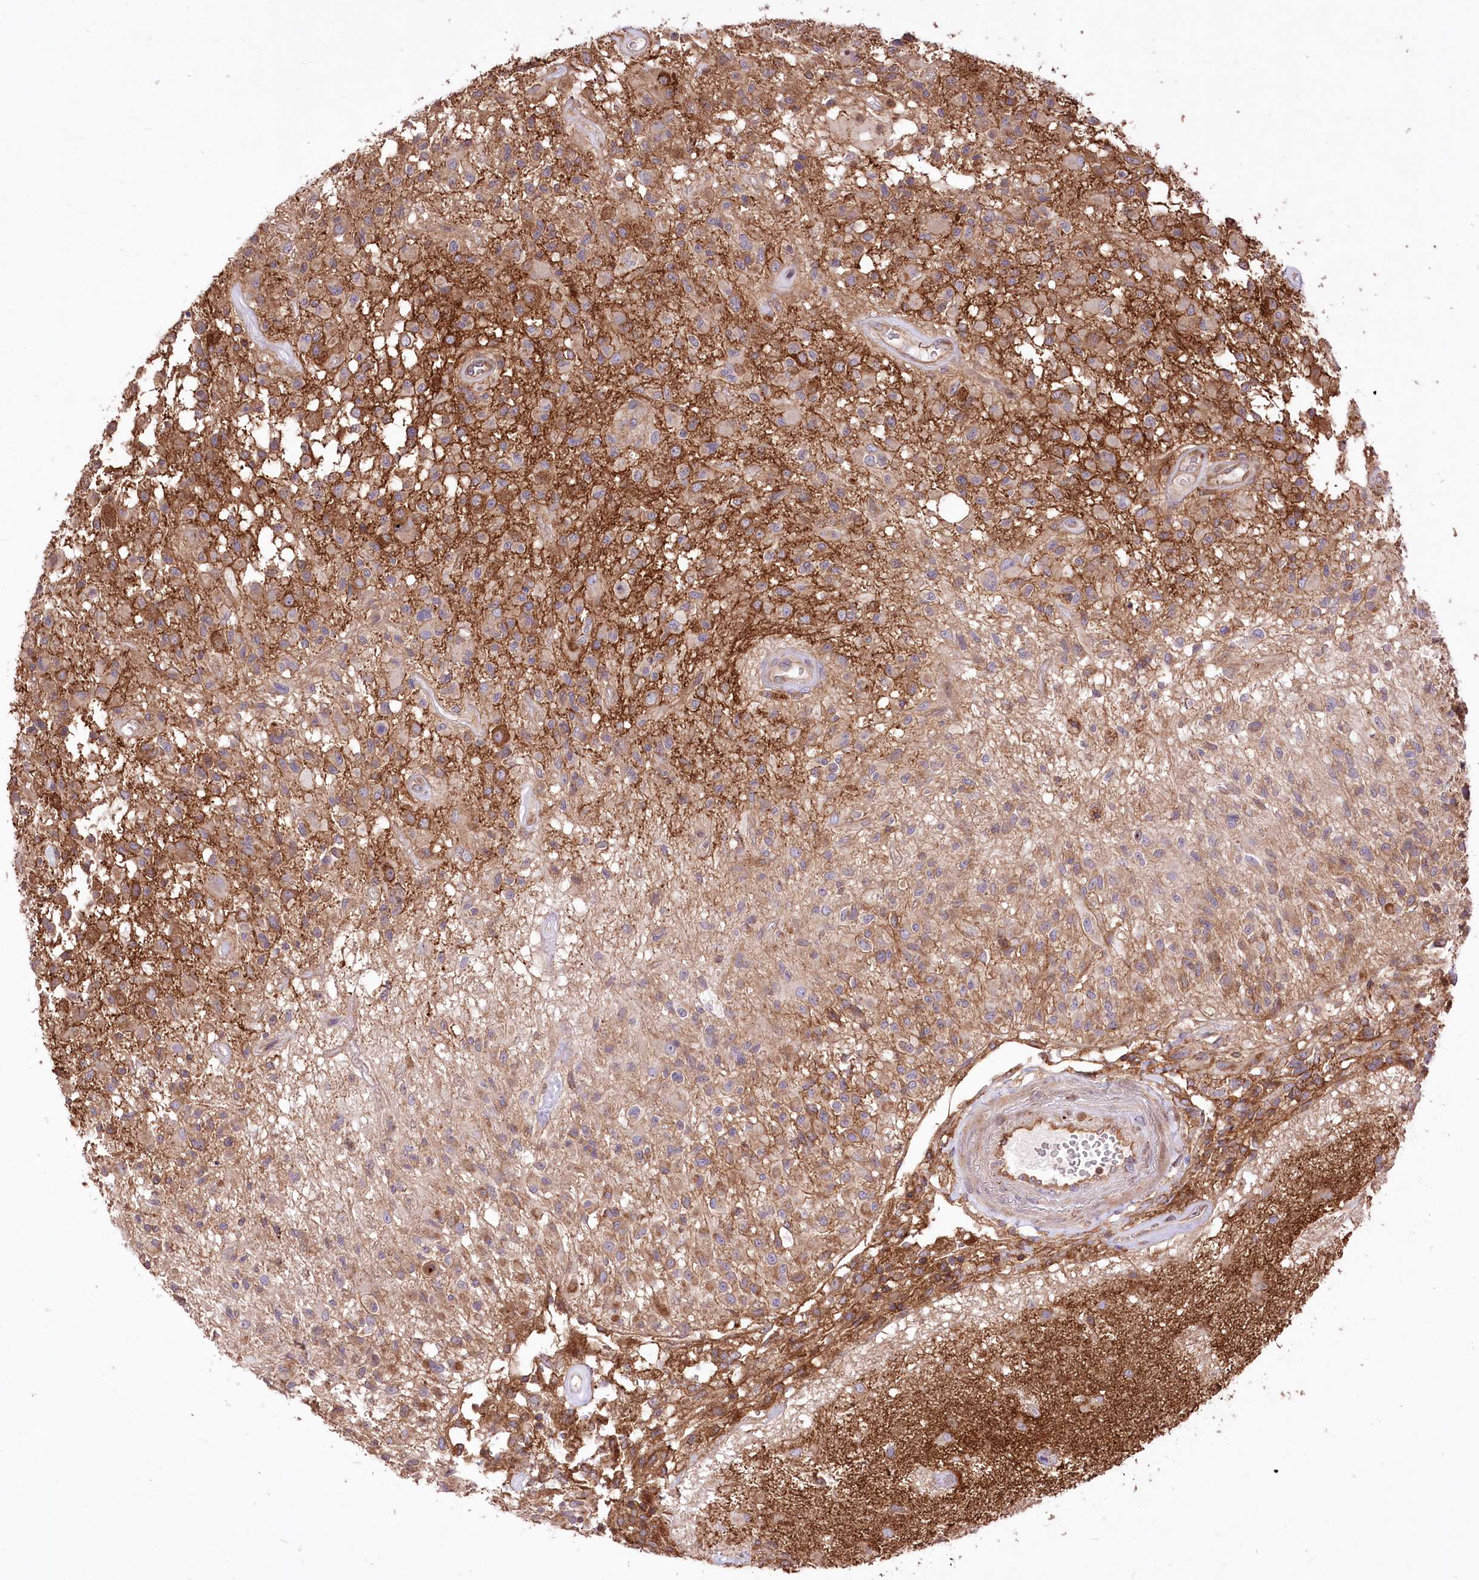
{"staining": {"intensity": "negative", "quantity": "none", "location": "none"}, "tissue": "glioma", "cell_type": "Tumor cells", "image_type": "cancer", "snomed": [{"axis": "morphology", "description": "Glioma, malignant, High grade"}, {"axis": "morphology", "description": "Glioblastoma, NOS"}, {"axis": "topography", "description": "Brain"}], "caption": "This is an IHC photomicrograph of human glioblastoma. There is no expression in tumor cells.", "gene": "XYLB", "patient": {"sex": "male", "age": 60}}